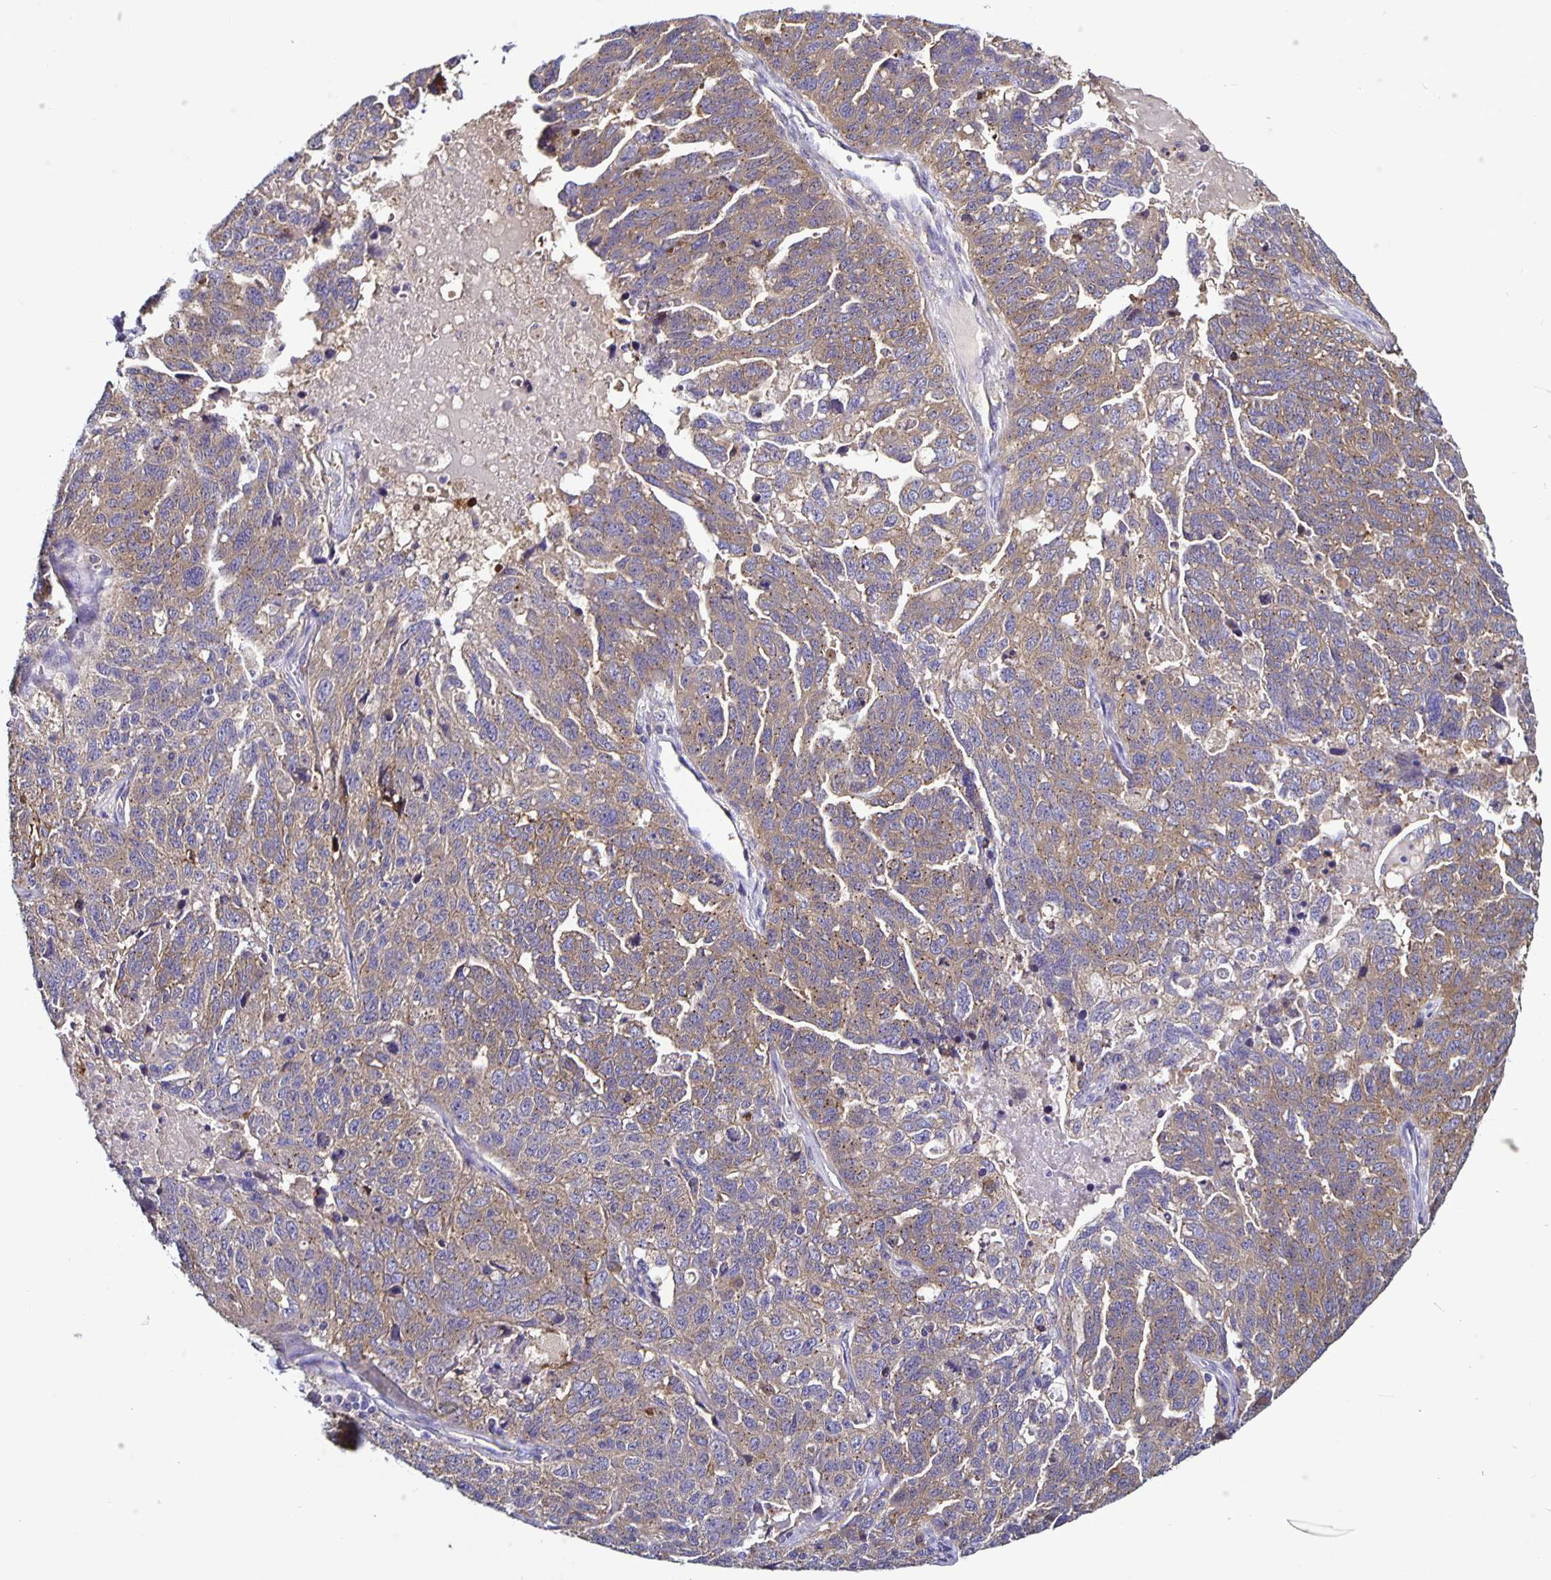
{"staining": {"intensity": "moderate", "quantity": ">75%", "location": "cytoplasmic/membranous"}, "tissue": "ovarian cancer", "cell_type": "Tumor cells", "image_type": "cancer", "snomed": [{"axis": "morphology", "description": "Cystadenocarcinoma, serous, NOS"}, {"axis": "topography", "description": "Ovary"}], "caption": "Ovarian cancer (serous cystadenocarcinoma) stained with a protein marker shows moderate staining in tumor cells.", "gene": "SNX5", "patient": {"sex": "female", "age": 71}}